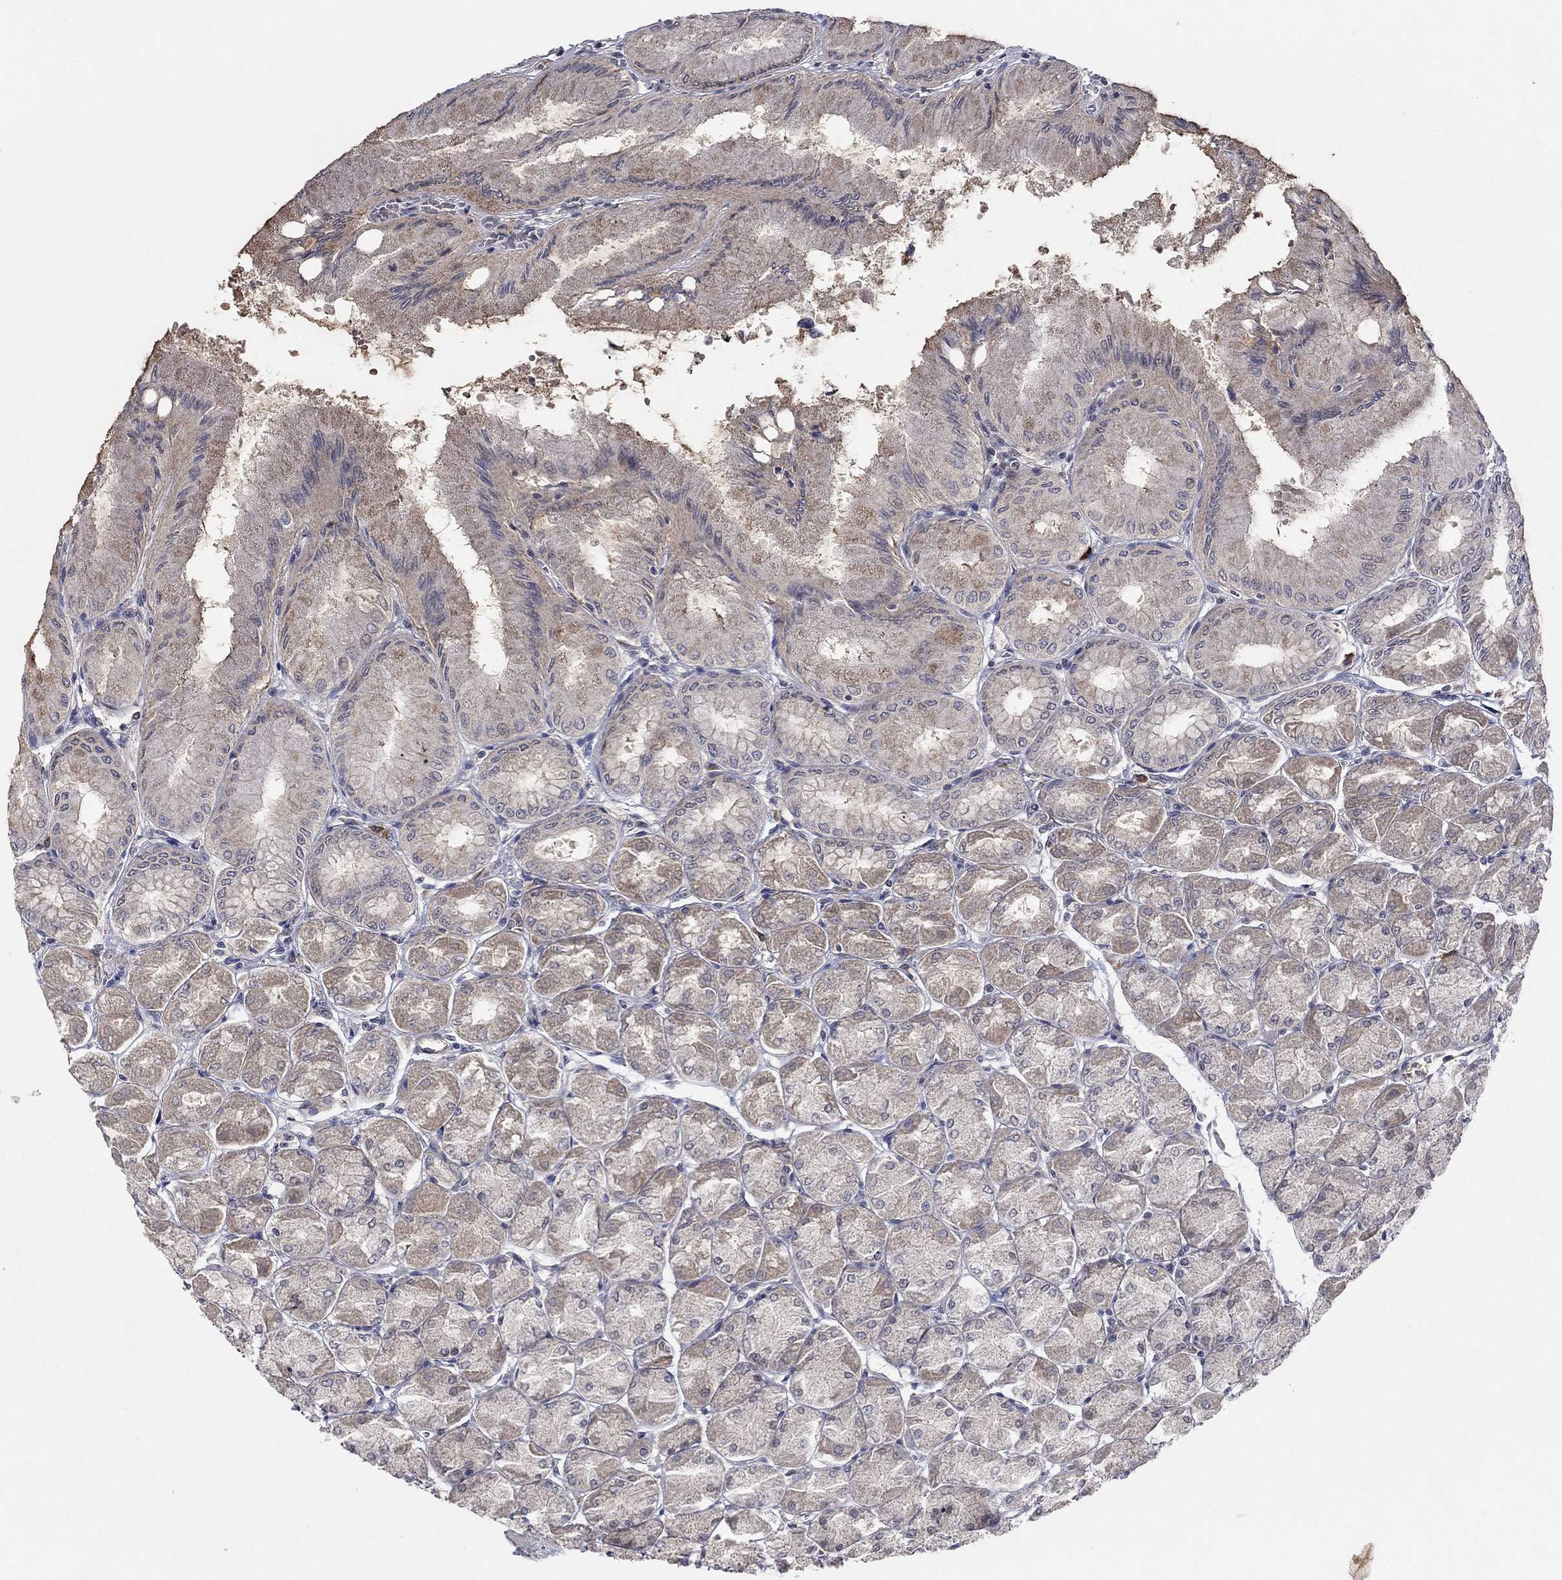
{"staining": {"intensity": "weak", "quantity": "25%-75%", "location": "cytoplasmic/membranous"}, "tissue": "stomach", "cell_type": "Glandular cells", "image_type": "normal", "snomed": [{"axis": "morphology", "description": "Normal tissue, NOS"}, {"axis": "topography", "description": "Stomach, upper"}], "caption": "Stomach stained with a protein marker displays weak staining in glandular cells.", "gene": "IL4", "patient": {"sex": "male", "age": 60}}